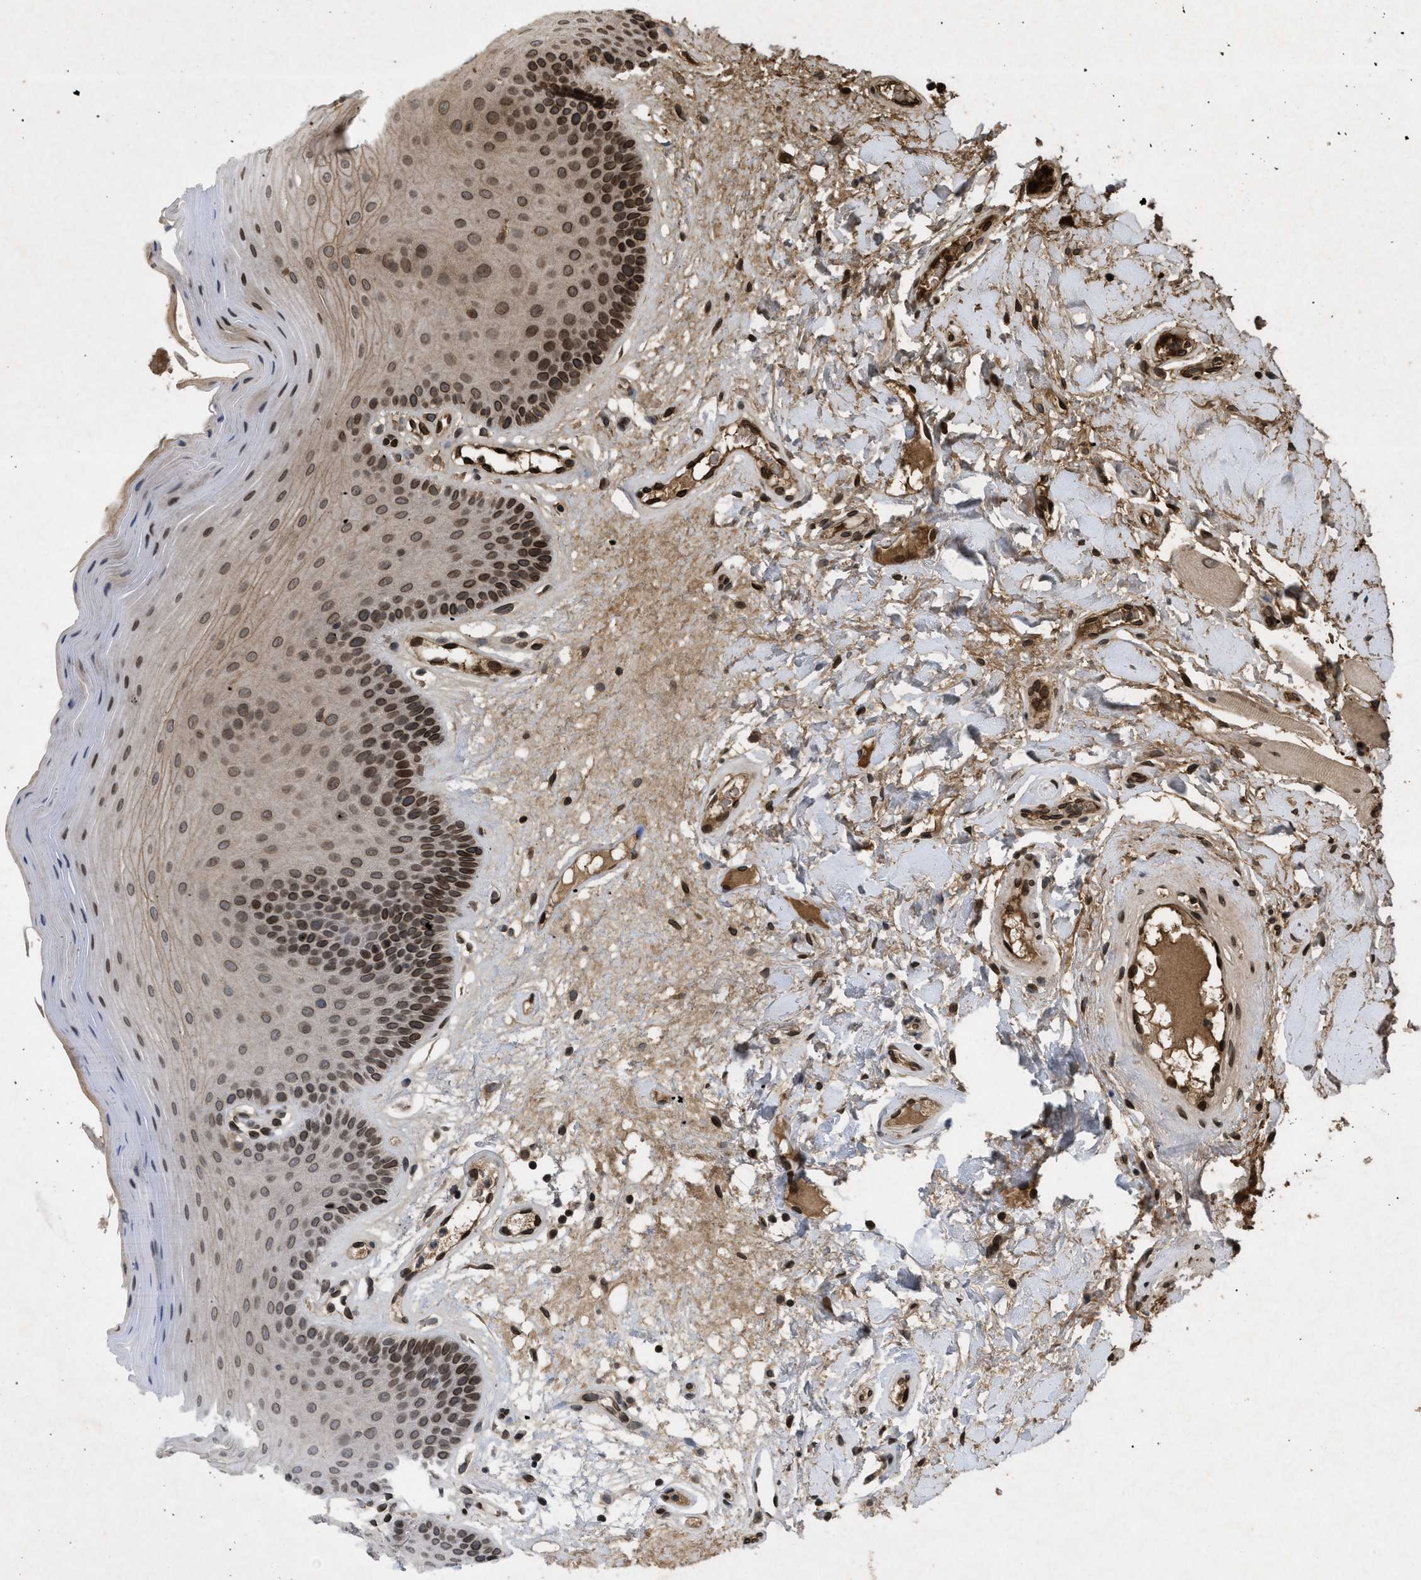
{"staining": {"intensity": "strong", "quantity": ">75%", "location": "cytoplasmic/membranous,nuclear"}, "tissue": "oral mucosa", "cell_type": "Squamous epithelial cells", "image_type": "normal", "snomed": [{"axis": "morphology", "description": "Normal tissue, NOS"}, {"axis": "morphology", "description": "Squamous cell carcinoma, NOS"}, {"axis": "topography", "description": "Skeletal muscle"}, {"axis": "topography", "description": "Adipose tissue"}, {"axis": "topography", "description": "Vascular tissue"}, {"axis": "topography", "description": "Oral tissue"}, {"axis": "topography", "description": "Peripheral nerve tissue"}, {"axis": "topography", "description": "Head-Neck"}], "caption": "Brown immunohistochemical staining in normal human oral mucosa displays strong cytoplasmic/membranous,nuclear positivity in approximately >75% of squamous epithelial cells. (brown staining indicates protein expression, while blue staining denotes nuclei).", "gene": "CRY1", "patient": {"sex": "male", "age": 71}}